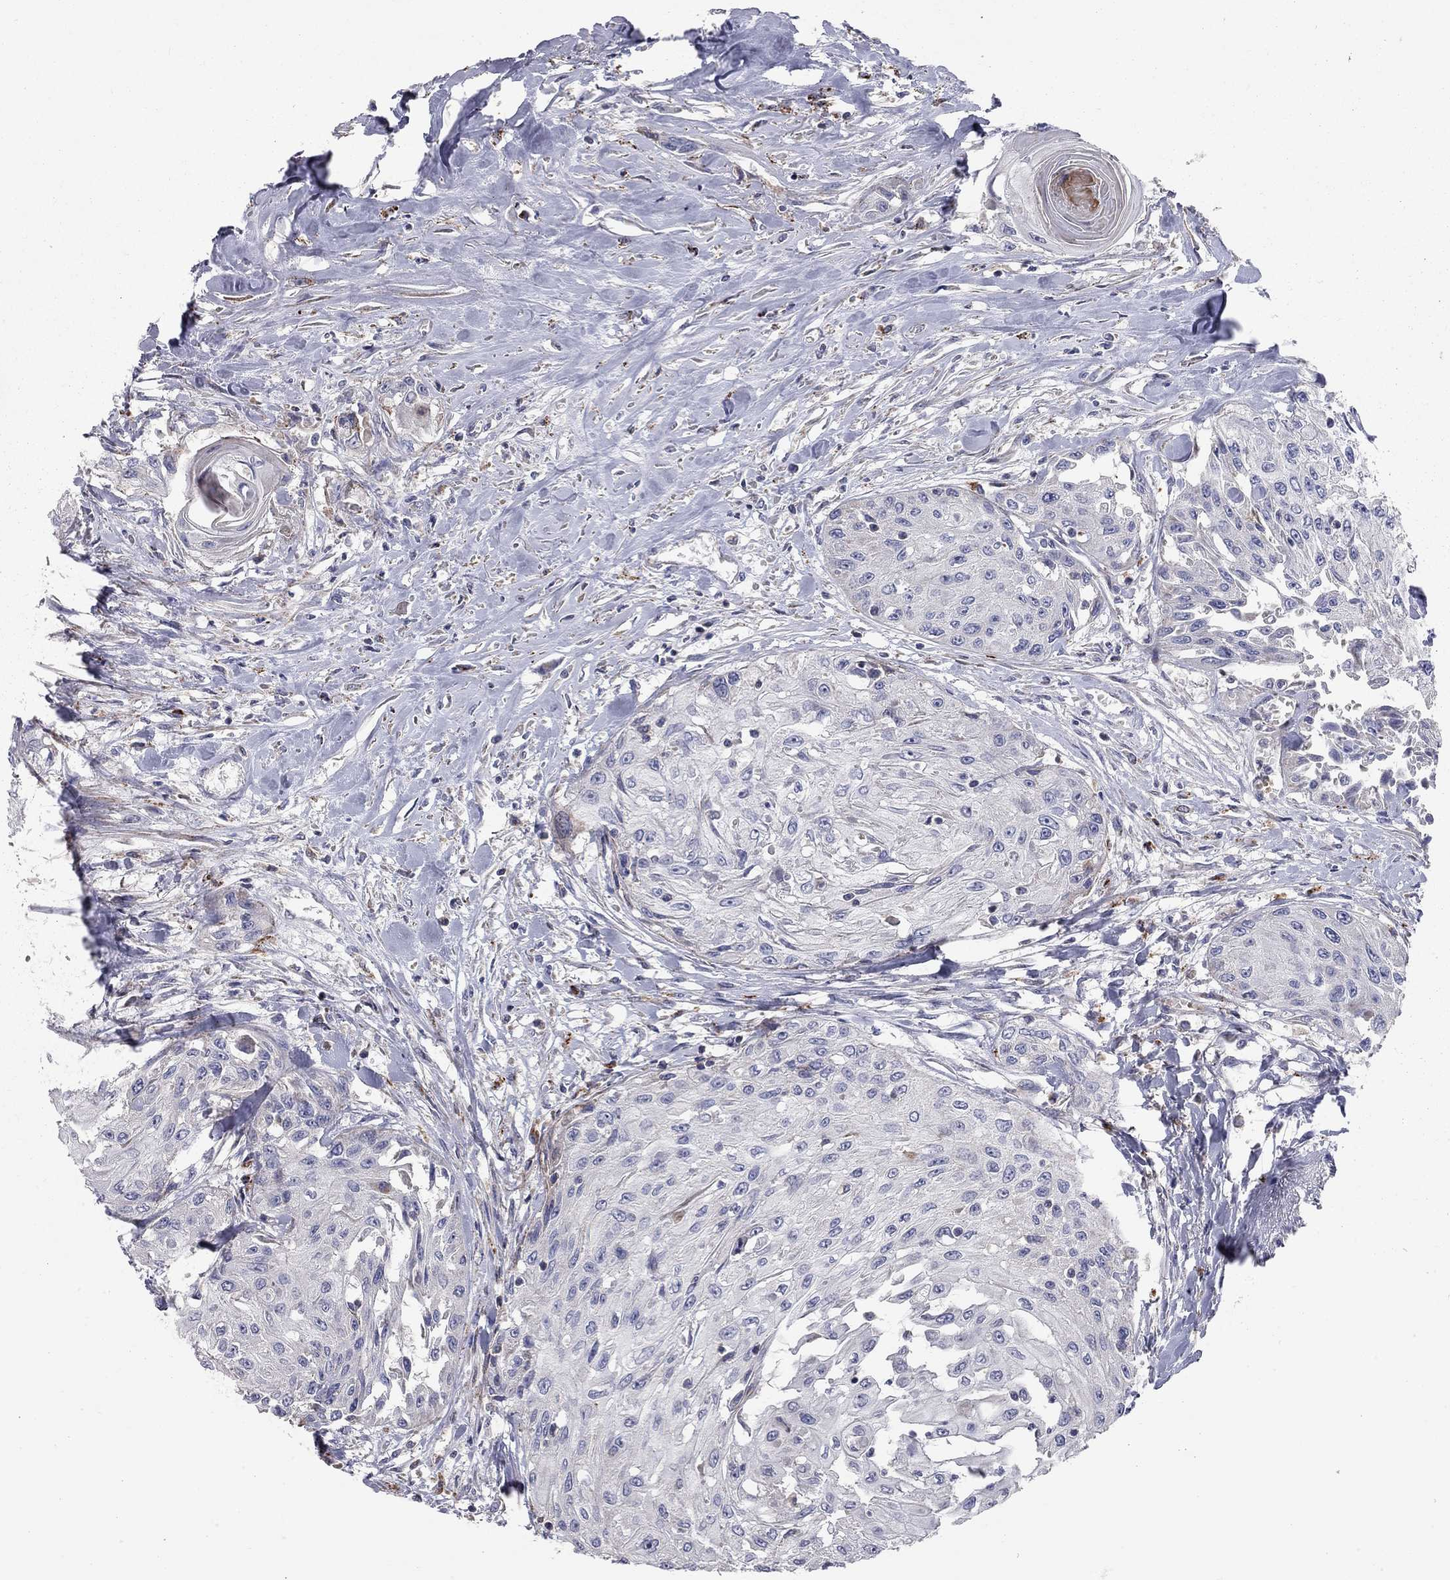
{"staining": {"intensity": "negative", "quantity": "none", "location": "none"}, "tissue": "head and neck cancer", "cell_type": "Tumor cells", "image_type": "cancer", "snomed": [{"axis": "morphology", "description": "Normal tissue, NOS"}, {"axis": "morphology", "description": "Squamous cell carcinoma, NOS"}, {"axis": "topography", "description": "Oral tissue"}, {"axis": "topography", "description": "Peripheral nerve tissue"}, {"axis": "topography", "description": "Head-Neck"}], "caption": "High magnification brightfield microscopy of head and neck cancer stained with DAB (3,3'-diaminobenzidine) (brown) and counterstained with hematoxylin (blue): tumor cells show no significant positivity.", "gene": "KANSL1L", "patient": {"sex": "female", "age": 59}}